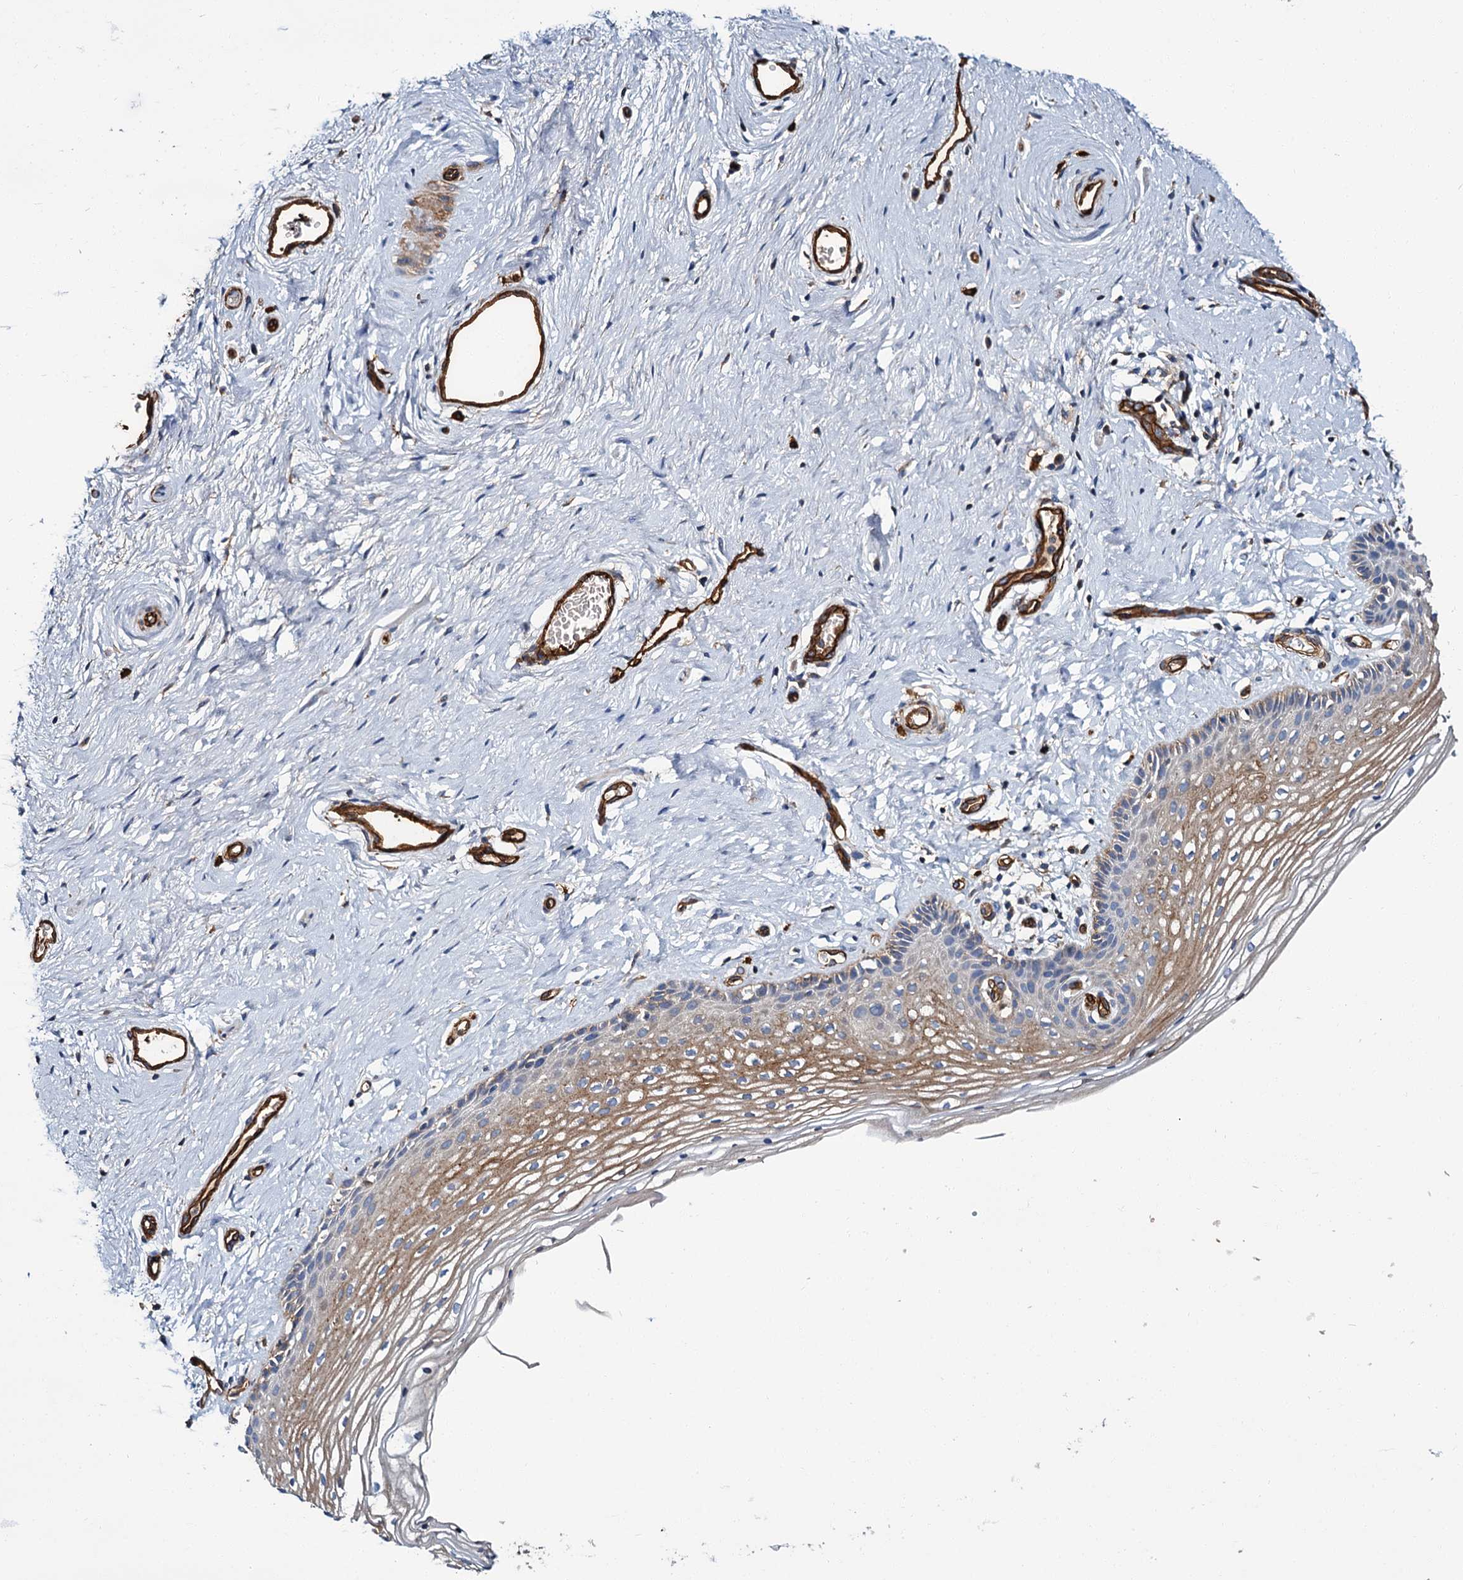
{"staining": {"intensity": "moderate", "quantity": "25%-75%", "location": "cytoplasmic/membranous"}, "tissue": "vagina", "cell_type": "Squamous epithelial cells", "image_type": "normal", "snomed": [{"axis": "morphology", "description": "Normal tissue, NOS"}, {"axis": "topography", "description": "Vagina"}], "caption": "Human vagina stained for a protein (brown) shows moderate cytoplasmic/membranous positive staining in about 25%-75% of squamous epithelial cells.", "gene": "CACNA1C", "patient": {"sex": "female", "age": 46}}